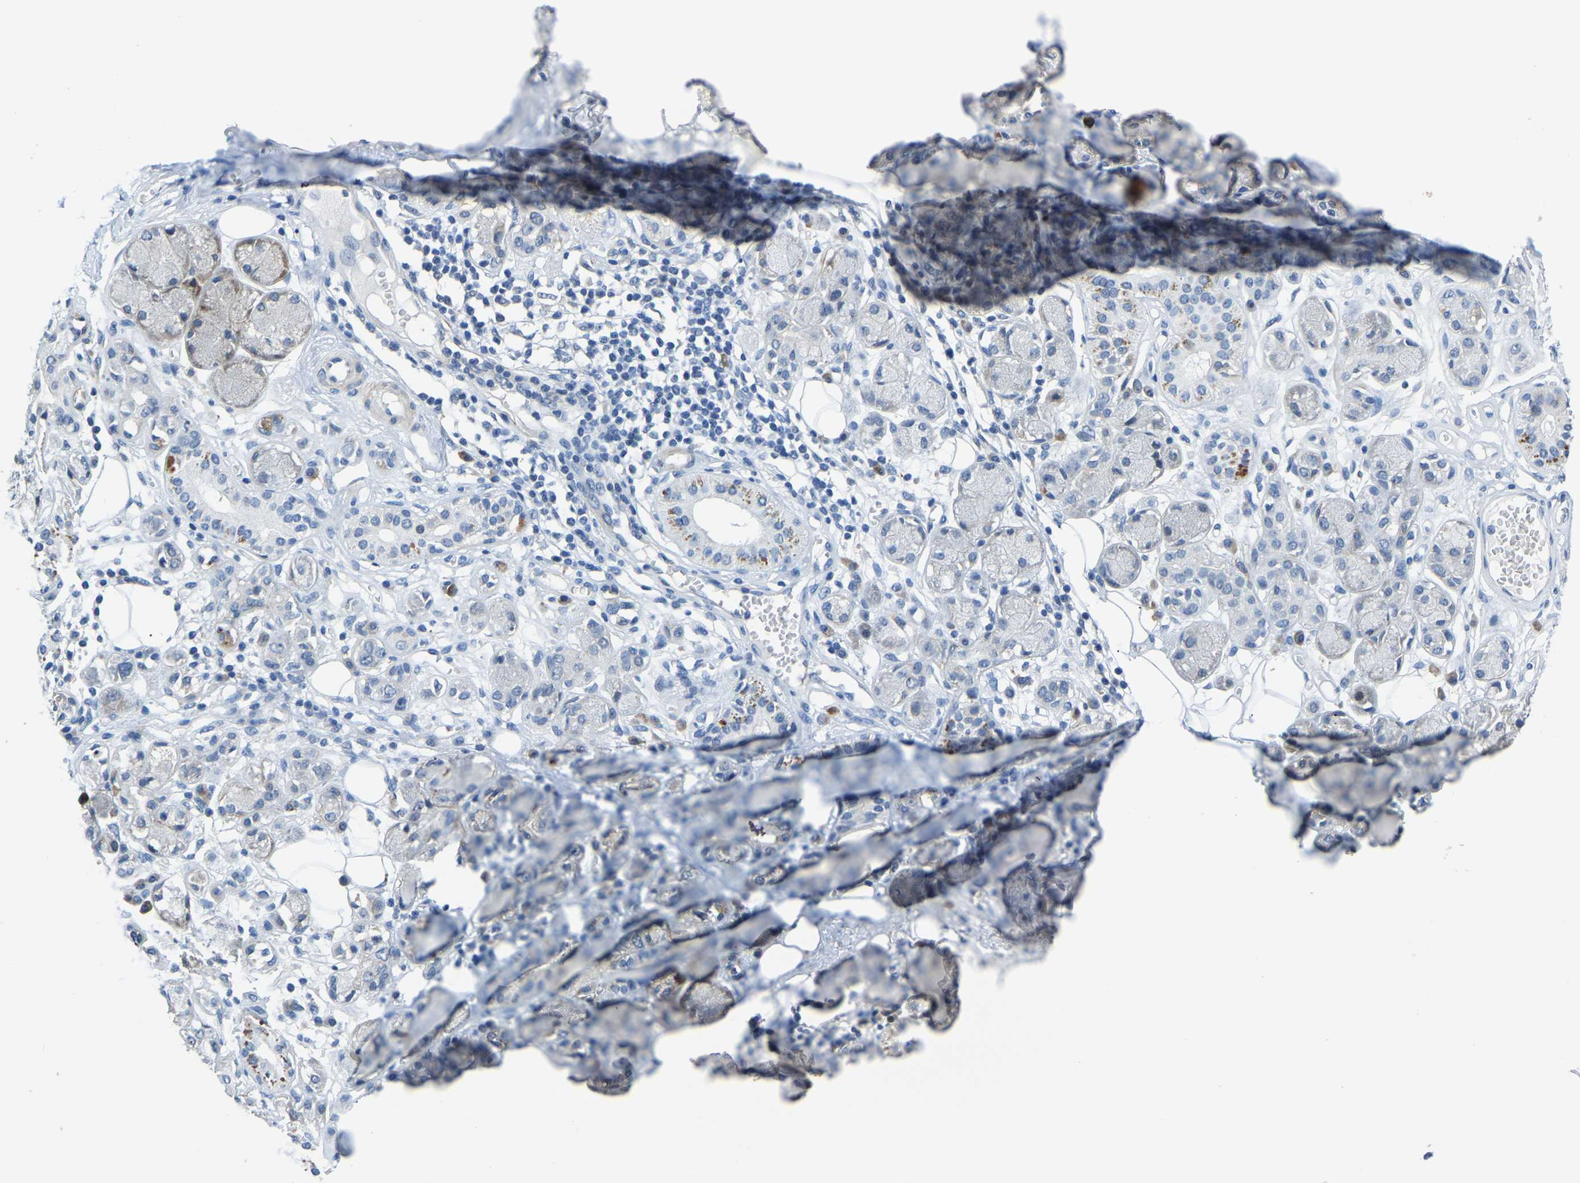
{"staining": {"intensity": "negative", "quantity": "none", "location": "none"}, "tissue": "adipose tissue", "cell_type": "Adipocytes", "image_type": "normal", "snomed": [{"axis": "morphology", "description": "Normal tissue, NOS"}, {"axis": "morphology", "description": "Inflammation, NOS"}, {"axis": "topography", "description": "Salivary gland"}, {"axis": "topography", "description": "Peripheral nerve tissue"}], "caption": "IHC of unremarkable adipose tissue demonstrates no staining in adipocytes.", "gene": "LIAS", "patient": {"sex": "female", "age": 75}}